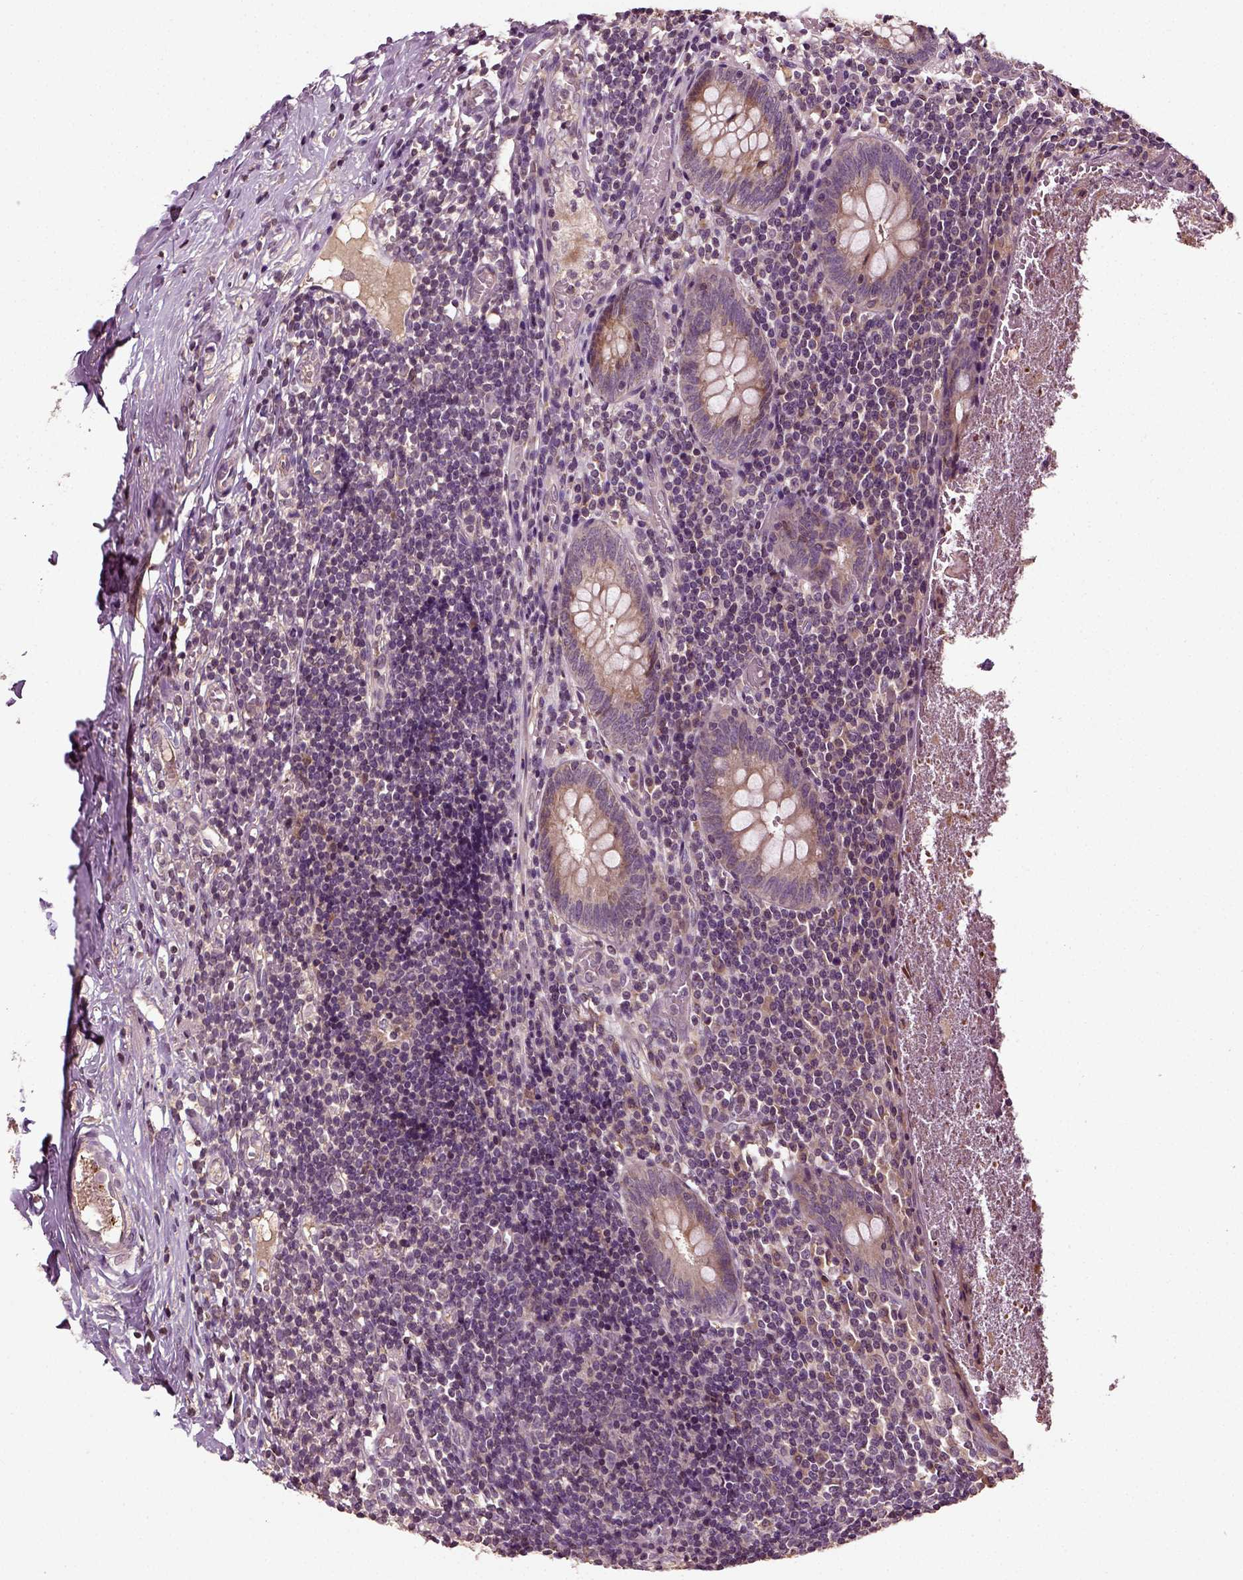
{"staining": {"intensity": "moderate", "quantity": "25%-75%", "location": "cytoplasmic/membranous"}, "tissue": "appendix", "cell_type": "Glandular cells", "image_type": "normal", "snomed": [{"axis": "morphology", "description": "Normal tissue, NOS"}, {"axis": "topography", "description": "Appendix"}], "caption": "Glandular cells display medium levels of moderate cytoplasmic/membranous staining in about 25%-75% of cells in normal human appendix. The protein of interest is shown in brown color, while the nuclei are stained blue.", "gene": "ERV3", "patient": {"sex": "female", "age": 23}}